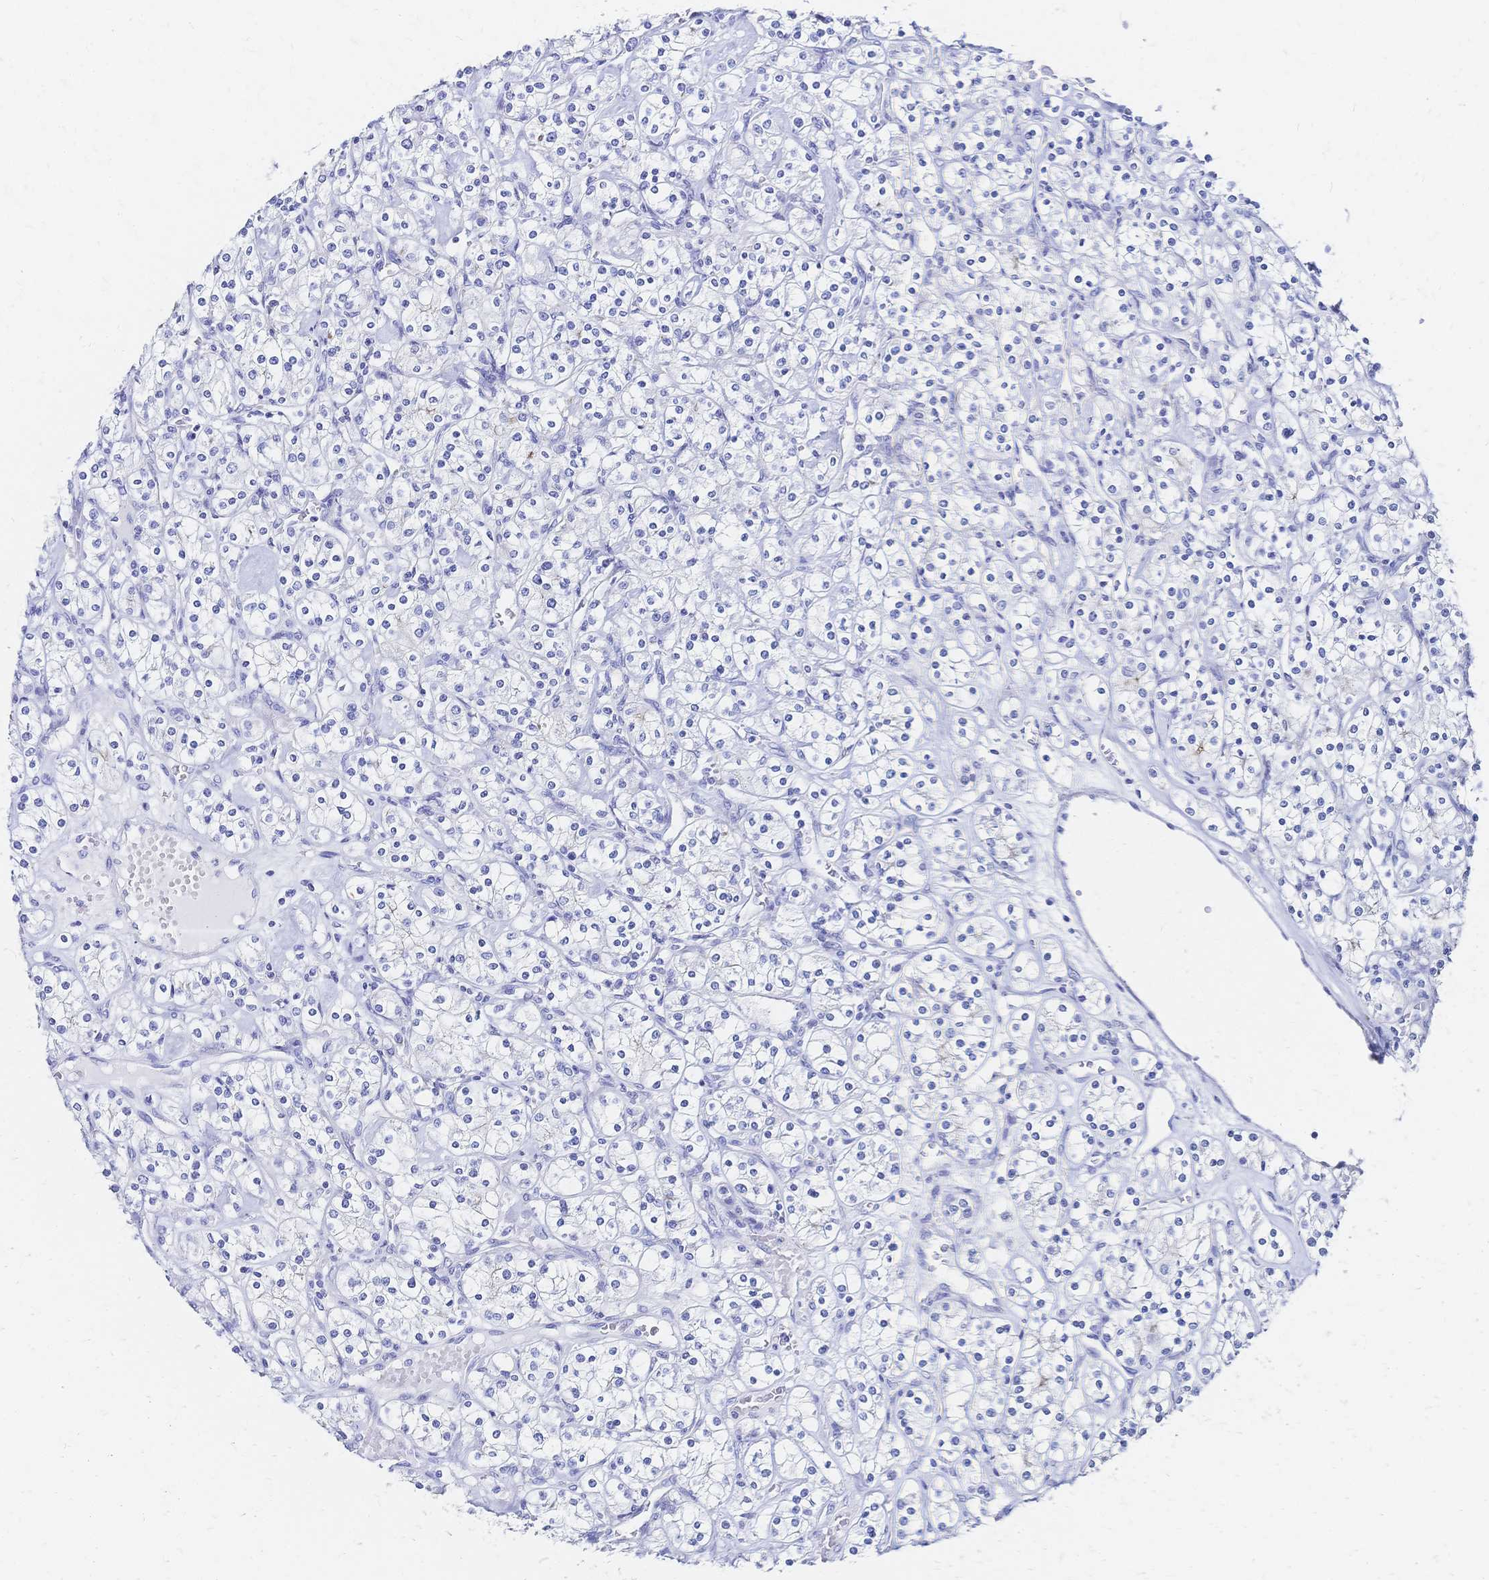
{"staining": {"intensity": "negative", "quantity": "none", "location": "none"}, "tissue": "renal cancer", "cell_type": "Tumor cells", "image_type": "cancer", "snomed": [{"axis": "morphology", "description": "Adenocarcinoma, NOS"}, {"axis": "topography", "description": "Kidney"}], "caption": "Immunohistochemical staining of renal adenocarcinoma shows no significant positivity in tumor cells. The staining was performed using DAB to visualize the protein expression in brown, while the nuclei were stained in blue with hematoxylin (Magnification: 20x).", "gene": "SLC5A1", "patient": {"sex": "male", "age": 77}}